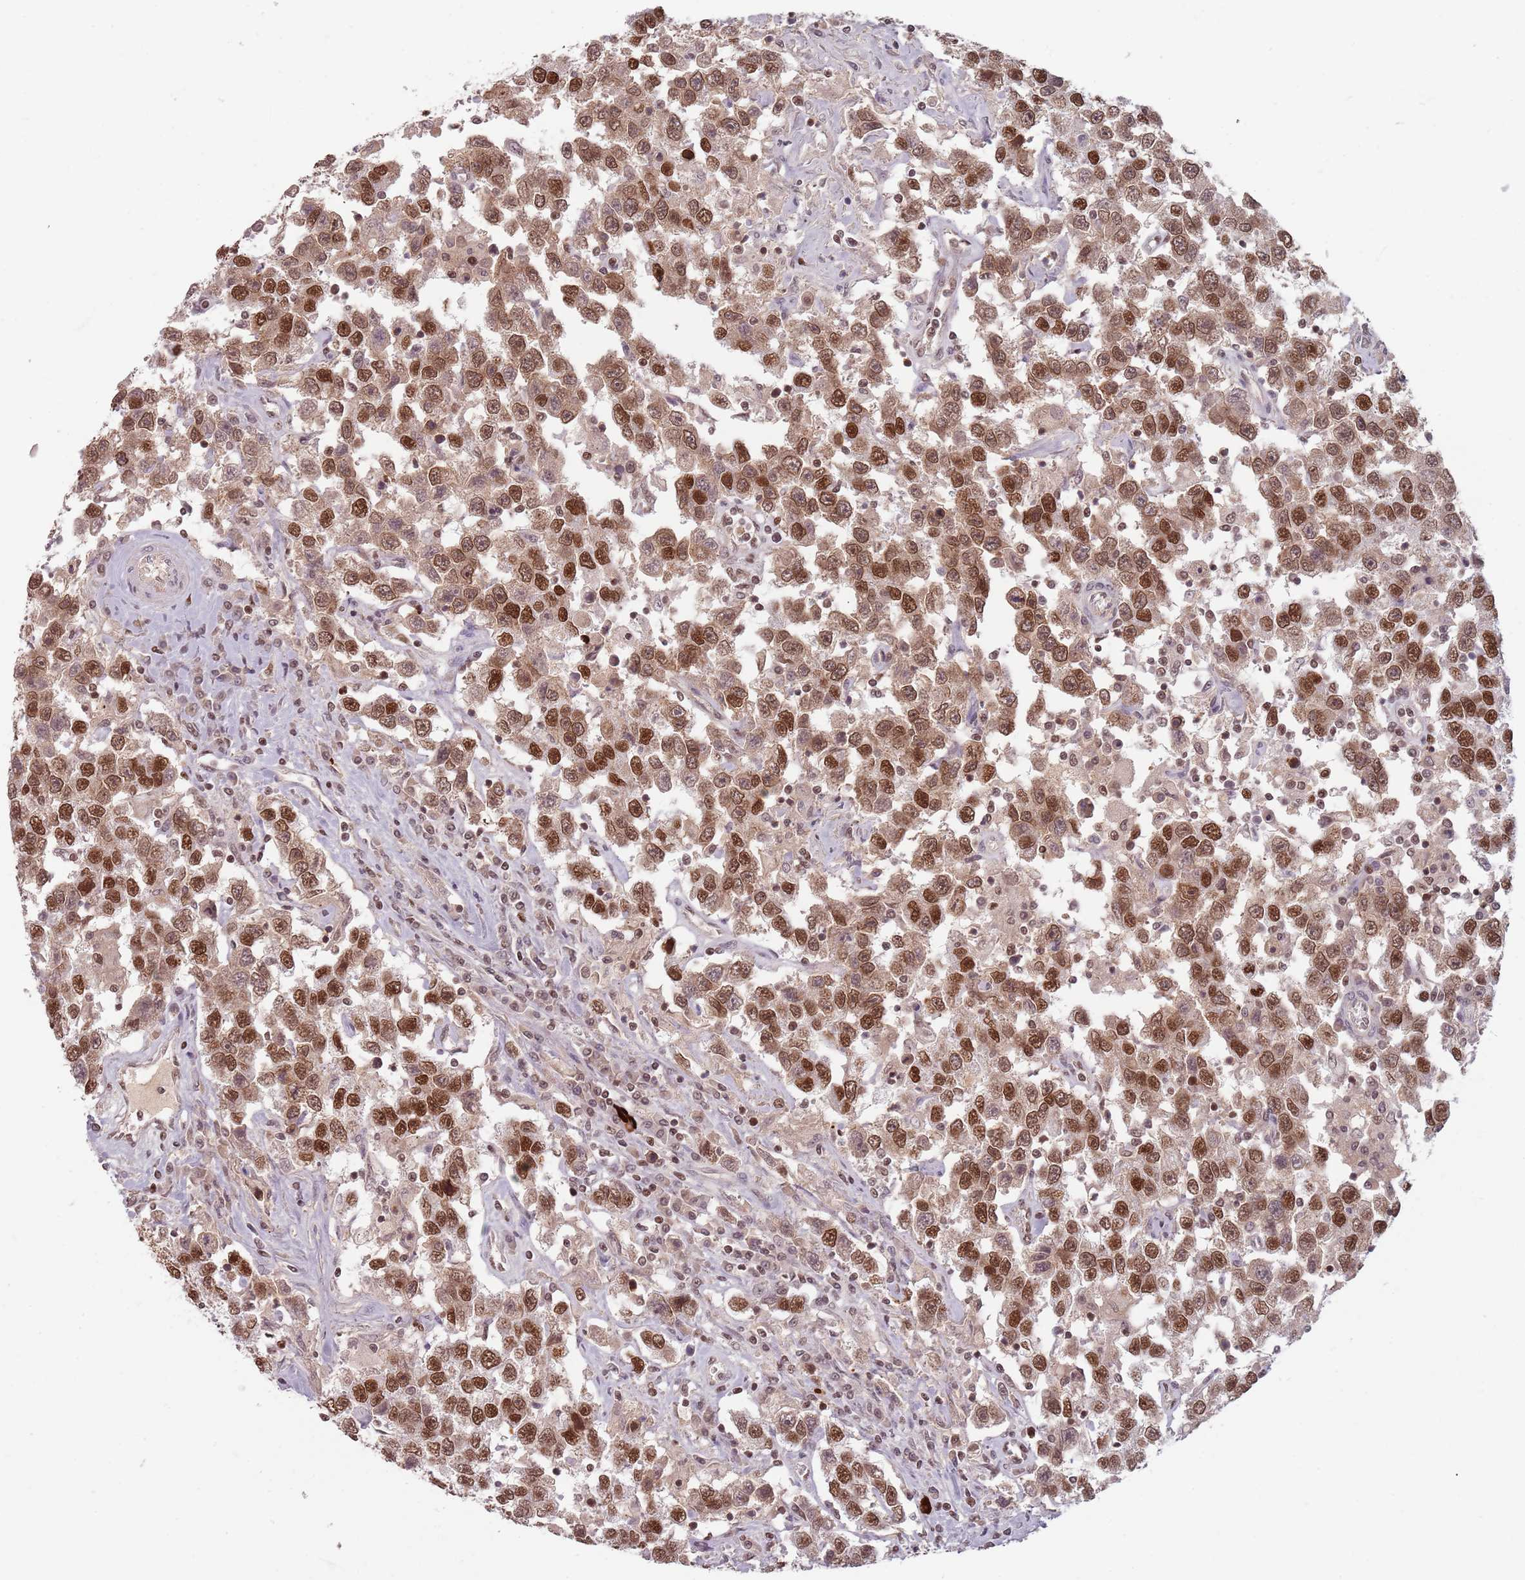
{"staining": {"intensity": "strong", "quantity": ">75%", "location": "nuclear"}, "tissue": "testis cancer", "cell_type": "Tumor cells", "image_type": "cancer", "snomed": [{"axis": "morphology", "description": "Seminoma, NOS"}, {"axis": "topography", "description": "Testis"}], "caption": "High-magnification brightfield microscopy of testis cancer (seminoma) stained with DAB (brown) and counterstained with hematoxylin (blue). tumor cells exhibit strong nuclear expression is present in approximately>75% of cells.", "gene": "NUP50", "patient": {"sex": "male", "age": 41}}